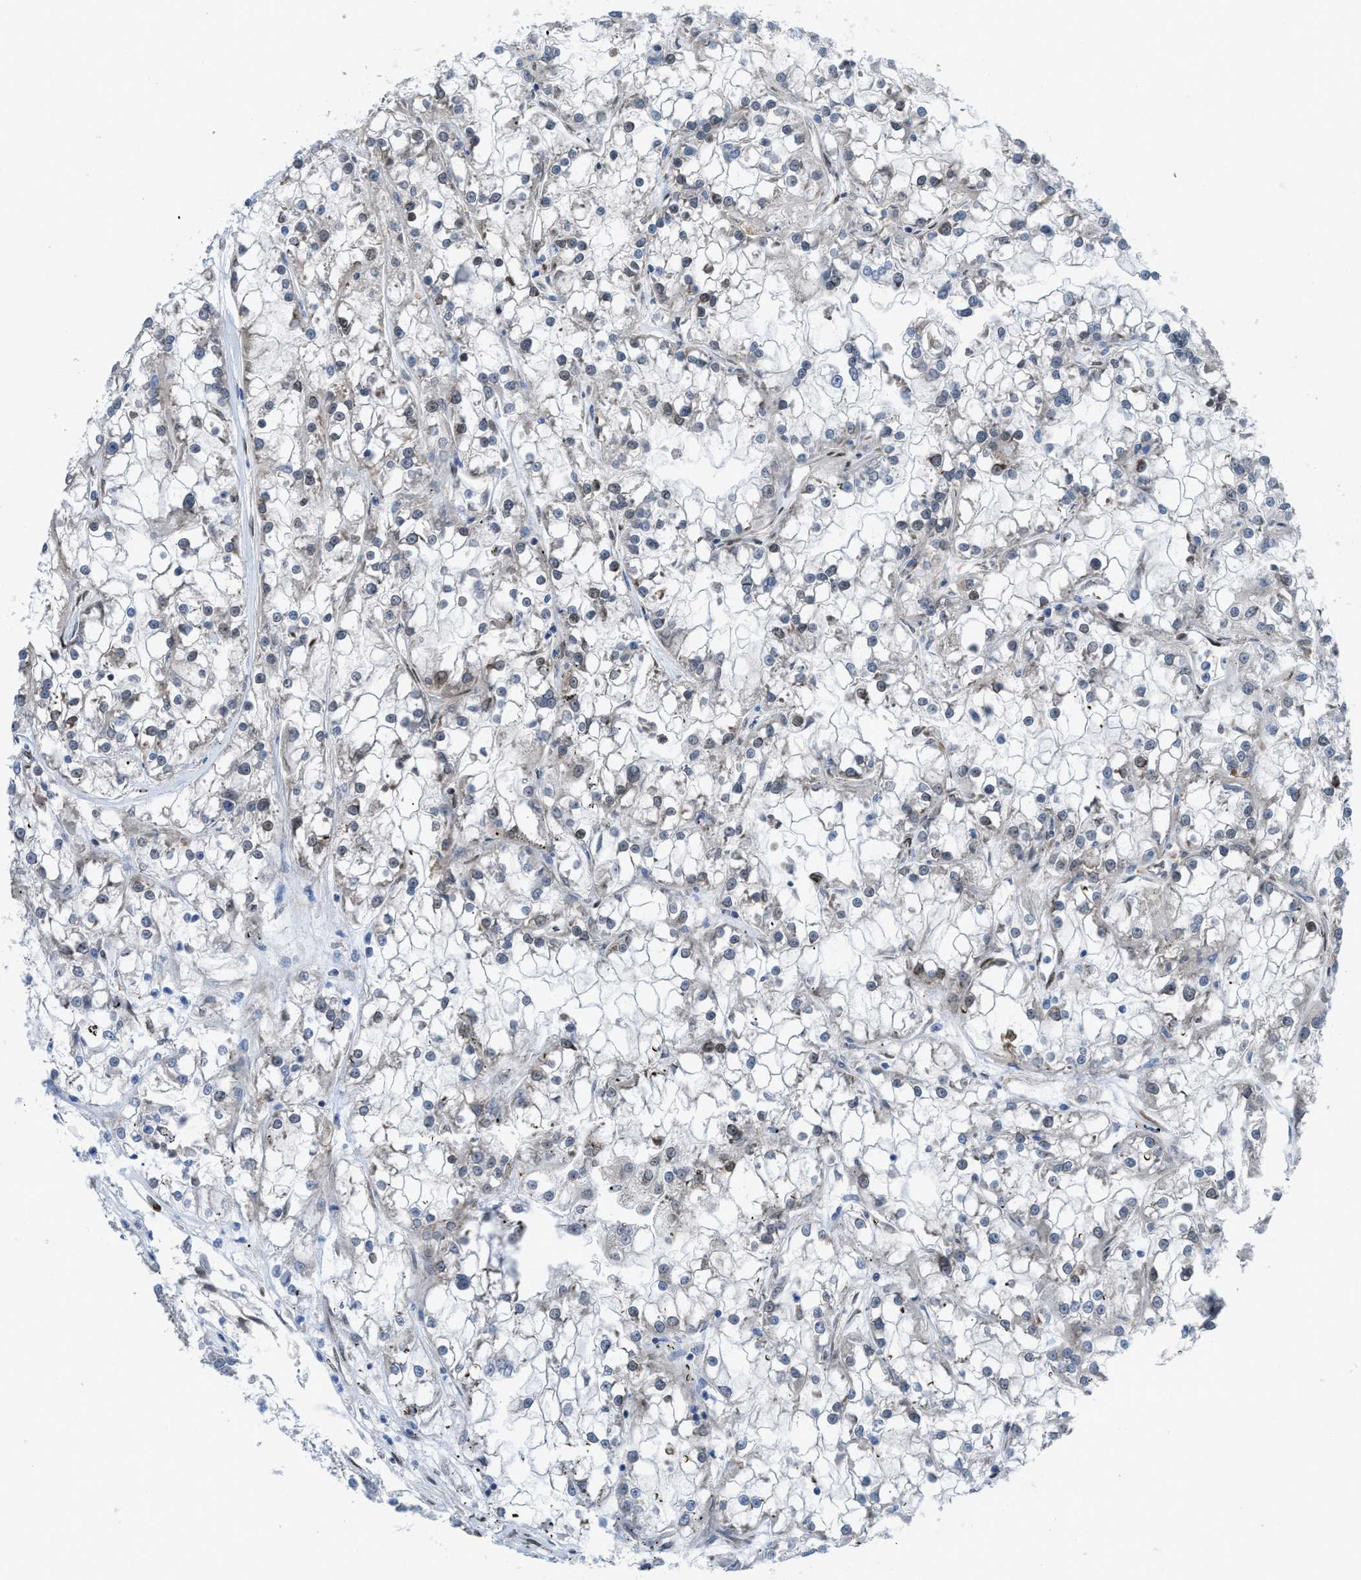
{"staining": {"intensity": "negative", "quantity": "none", "location": "none"}, "tissue": "renal cancer", "cell_type": "Tumor cells", "image_type": "cancer", "snomed": [{"axis": "morphology", "description": "Adenocarcinoma, NOS"}, {"axis": "topography", "description": "Kidney"}], "caption": "The photomicrograph shows no significant positivity in tumor cells of renal adenocarcinoma.", "gene": "MYO18A", "patient": {"sex": "female", "age": 52}}